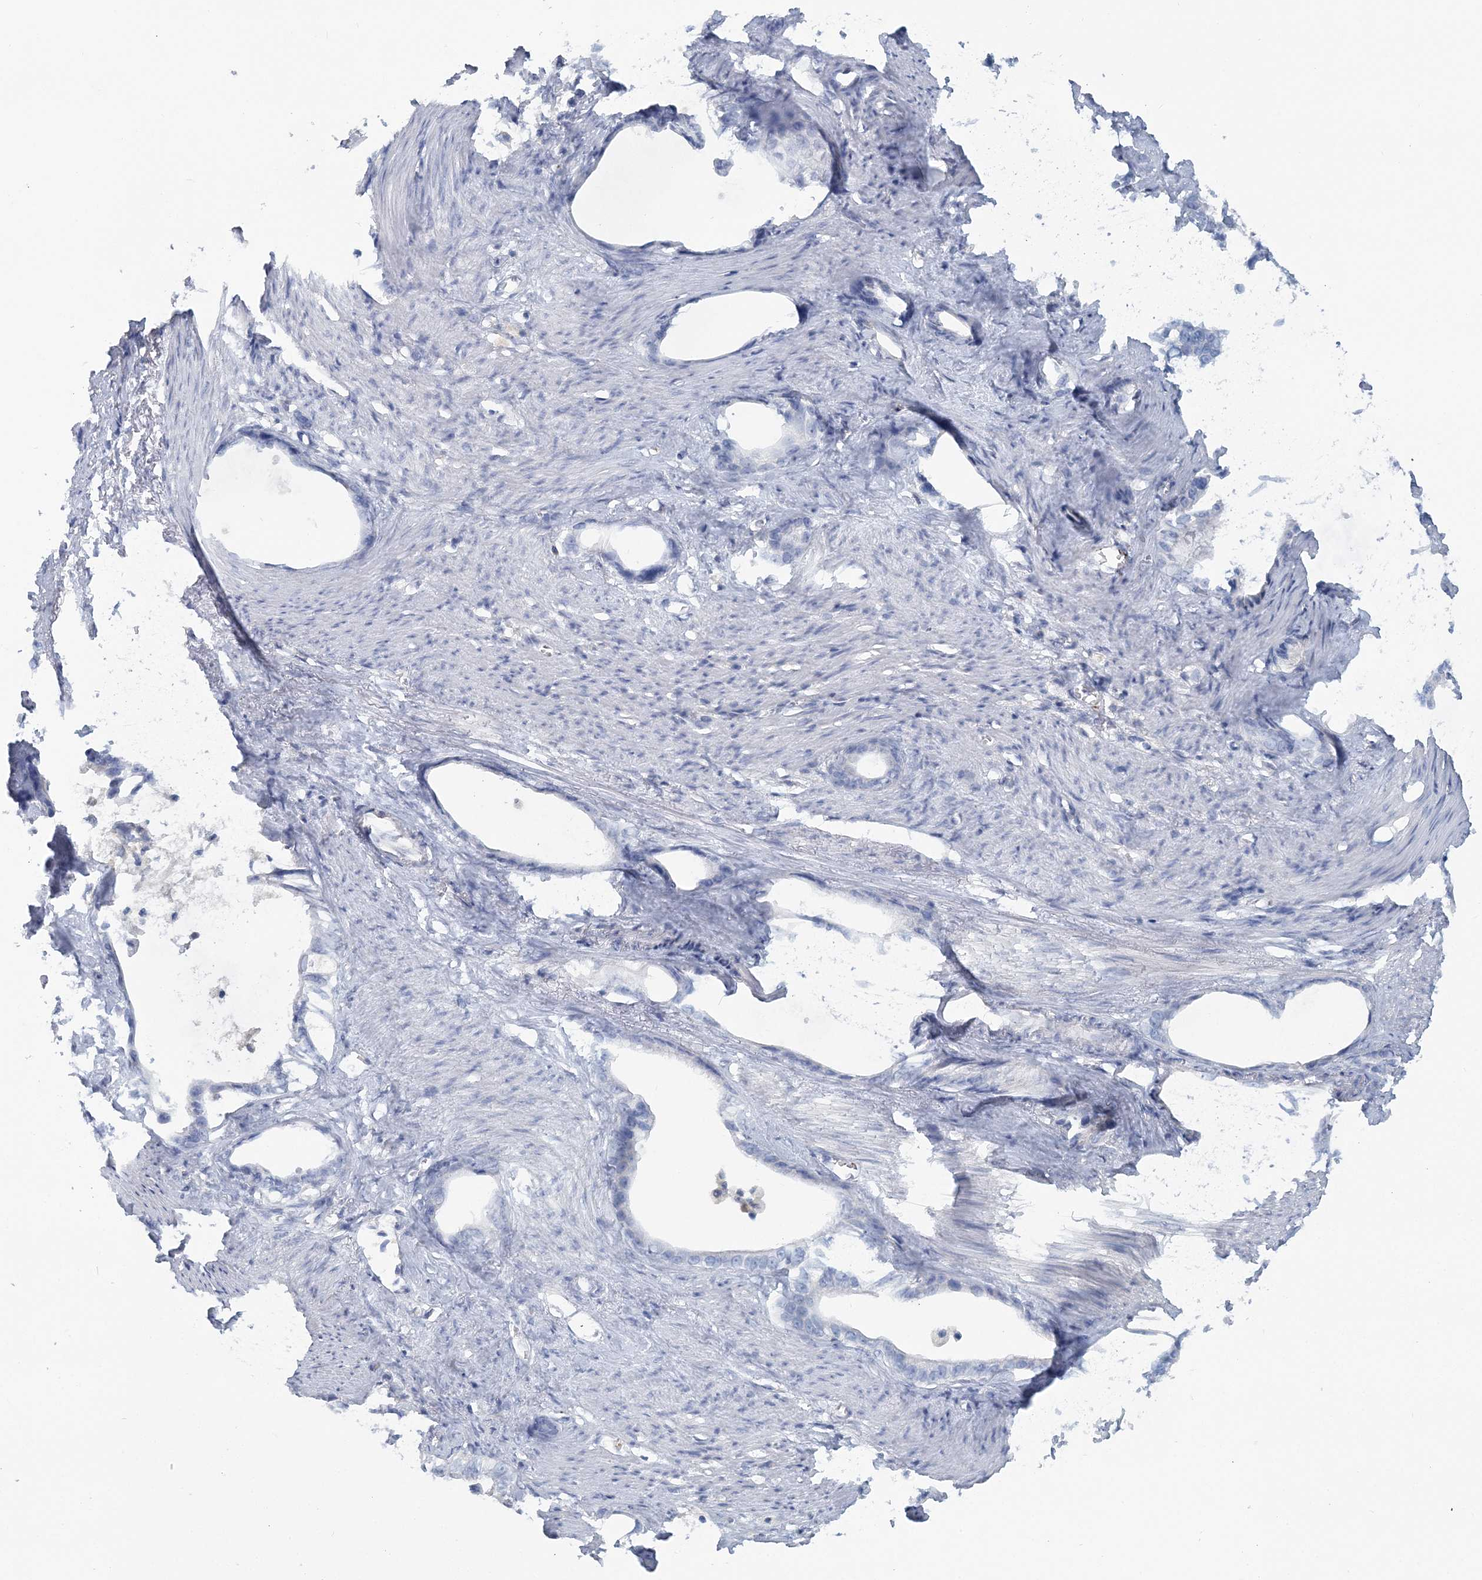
{"staining": {"intensity": "negative", "quantity": "none", "location": "none"}, "tissue": "stomach cancer", "cell_type": "Tumor cells", "image_type": "cancer", "snomed": [{"axis": "morphology", "description": "Adenocarcinoma, NOS"}, {"axis": "topography", "description": "Stomach"}], "caption": "Histopathology image shows no protein positivity in tumor cells of stomach adenocarcinoma tissue.", "gene": "CUEDC2", "patient": {"sex": "female", "age": 75}}